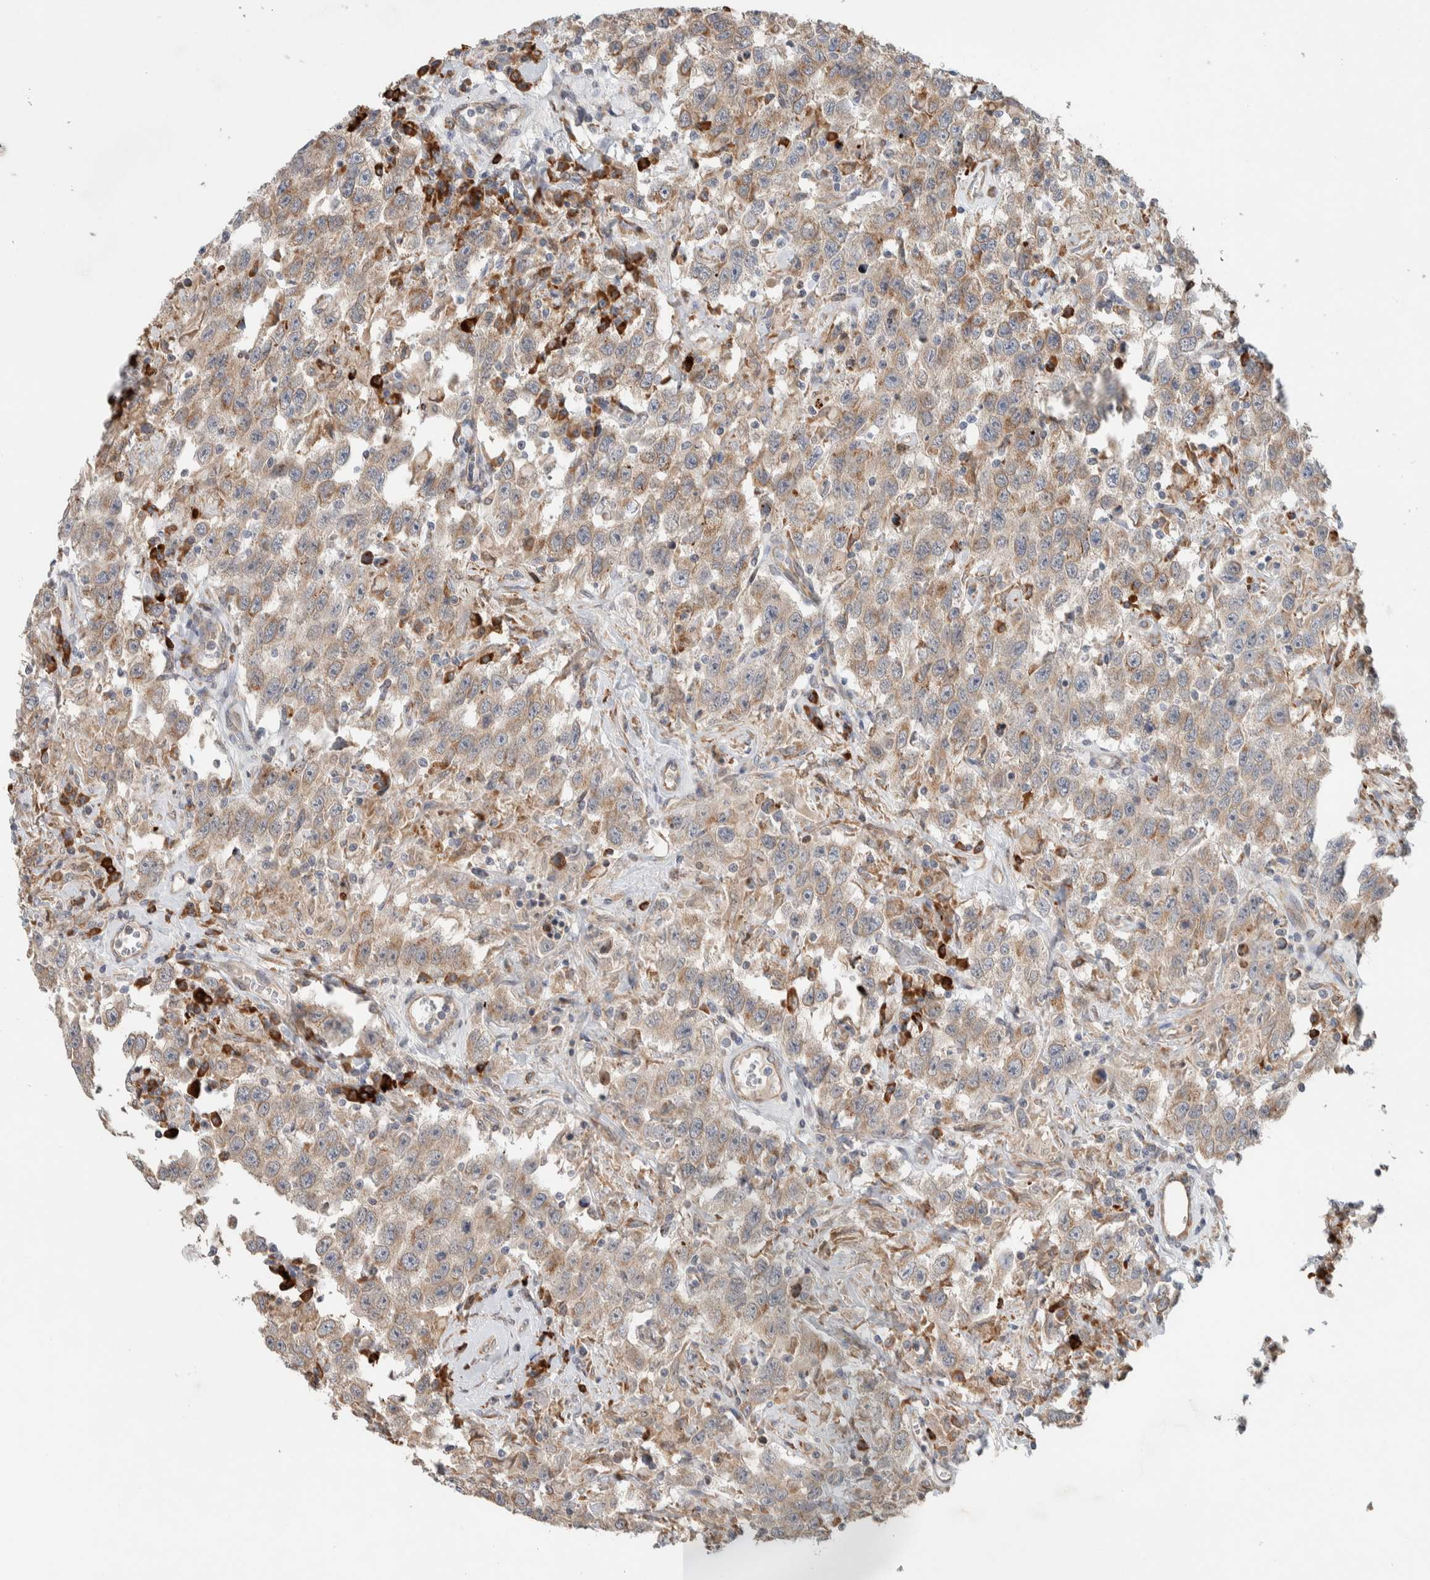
{"staining": {"intensity": "weak", "quantity": ">75%", "location": "cytoplasmic/membranous"}, "tissue": "testis cancer", "cell_type": "Tumor cells", "image_type": "cancer", "snomed": [{"axis": "morphology", "description": "Seminoma, NOS"}, {"axis": "topography", "description": "Testis"}], "caption": "Testis cancer was stained to show a protein in brown. There is low levels of weak cytoplasmic/membranous positivity in about >75% of tumor cells.", "gene": "ADCY8", "patient": {"sex": "male", "age": 41}}